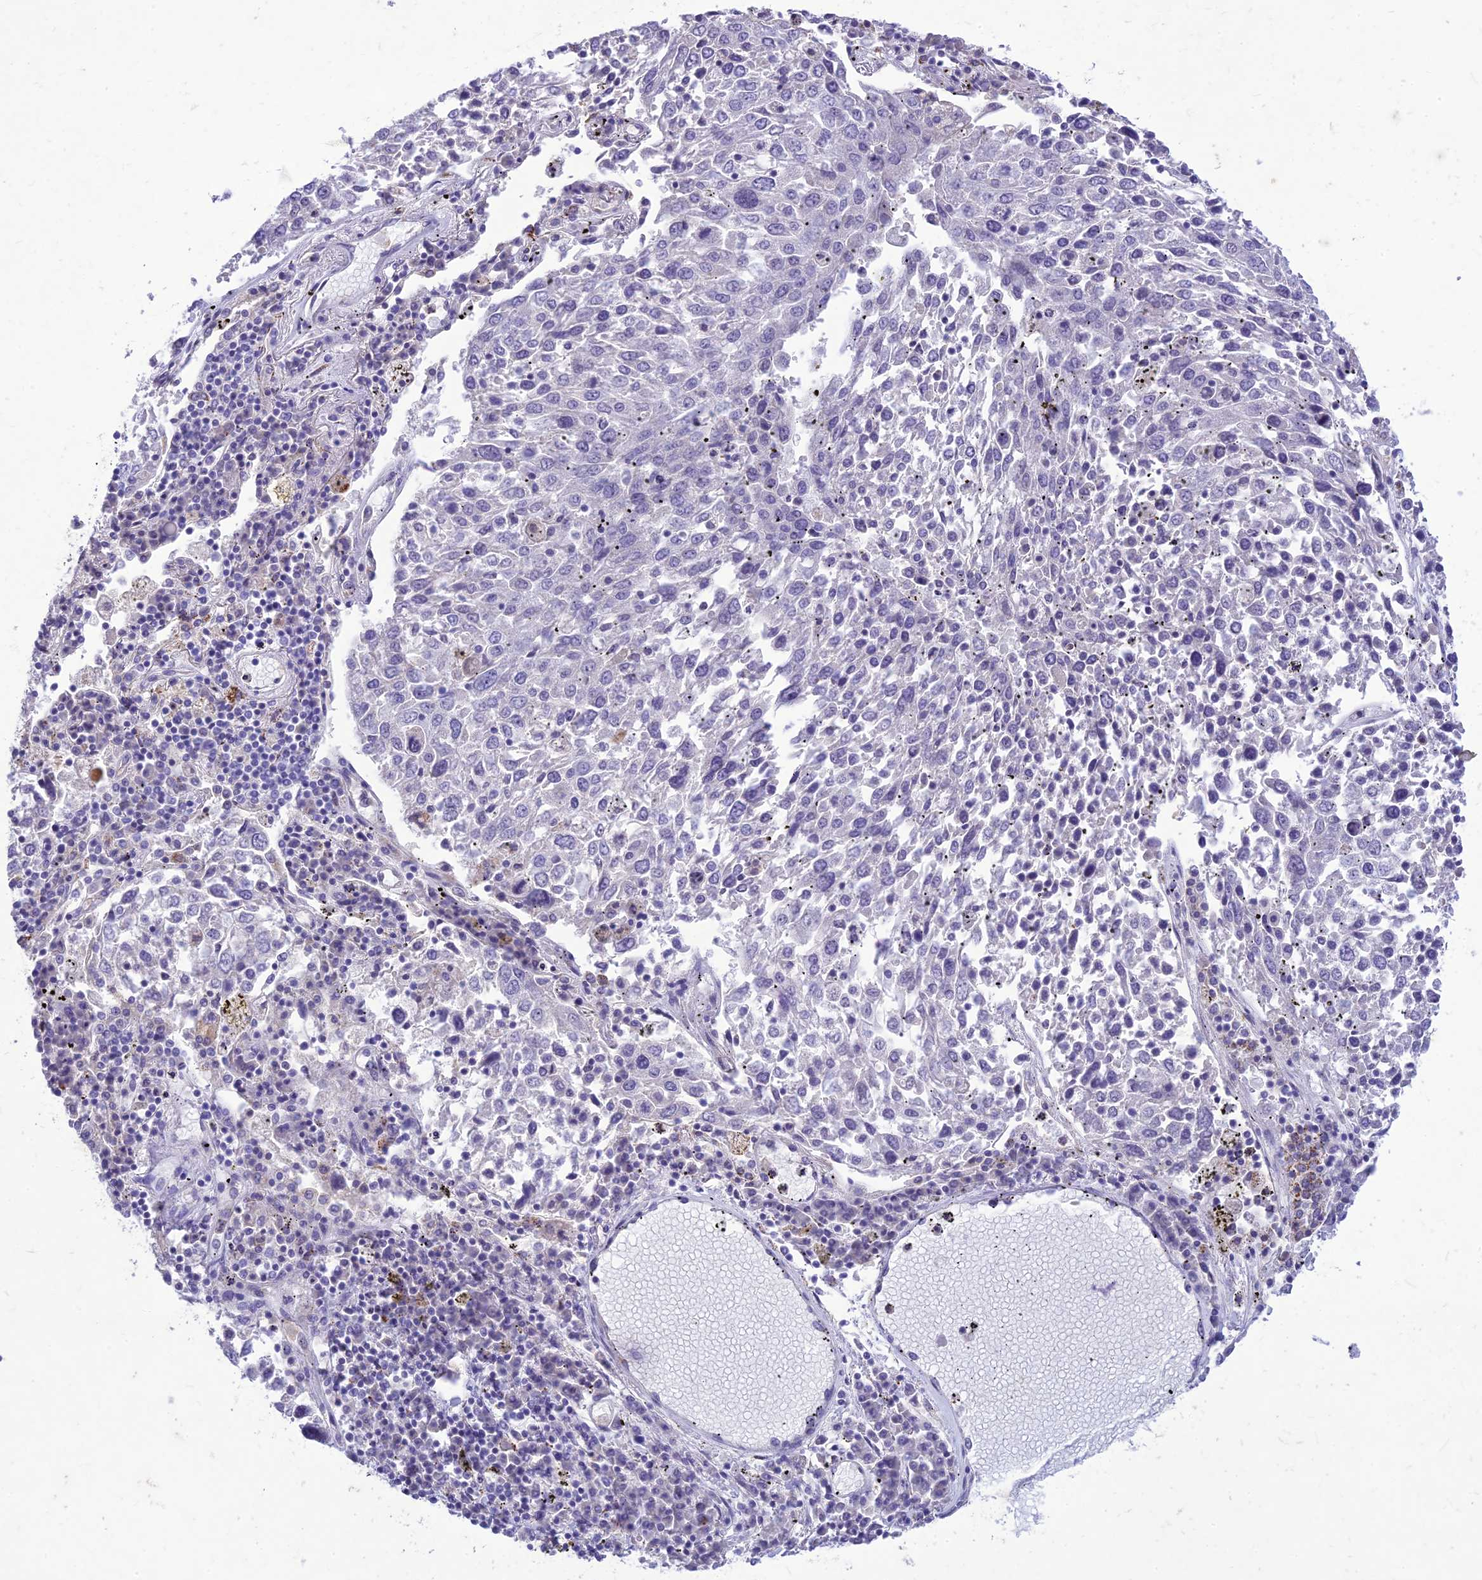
{"staining": {"intensity": "negative", "quantity": "none", "location": "none"}, "tissue": "lung cancer", "cell_type": "Tumor cells", "image_type": "cancer", "snomed": [{"axis": "morphology", "description": "Squamous cell carcinoma, NOS"}, {"axis": "topography", "description": "Lung"}], "caption": "A micrograph of lung cancer (squamous cell carcinoma) stained for a protein reveals no brown staining in tumor cells. Nuclei are stained in blue.", "gene": "SLC13A5", "patient": {"sex": "male", "age": 65}}